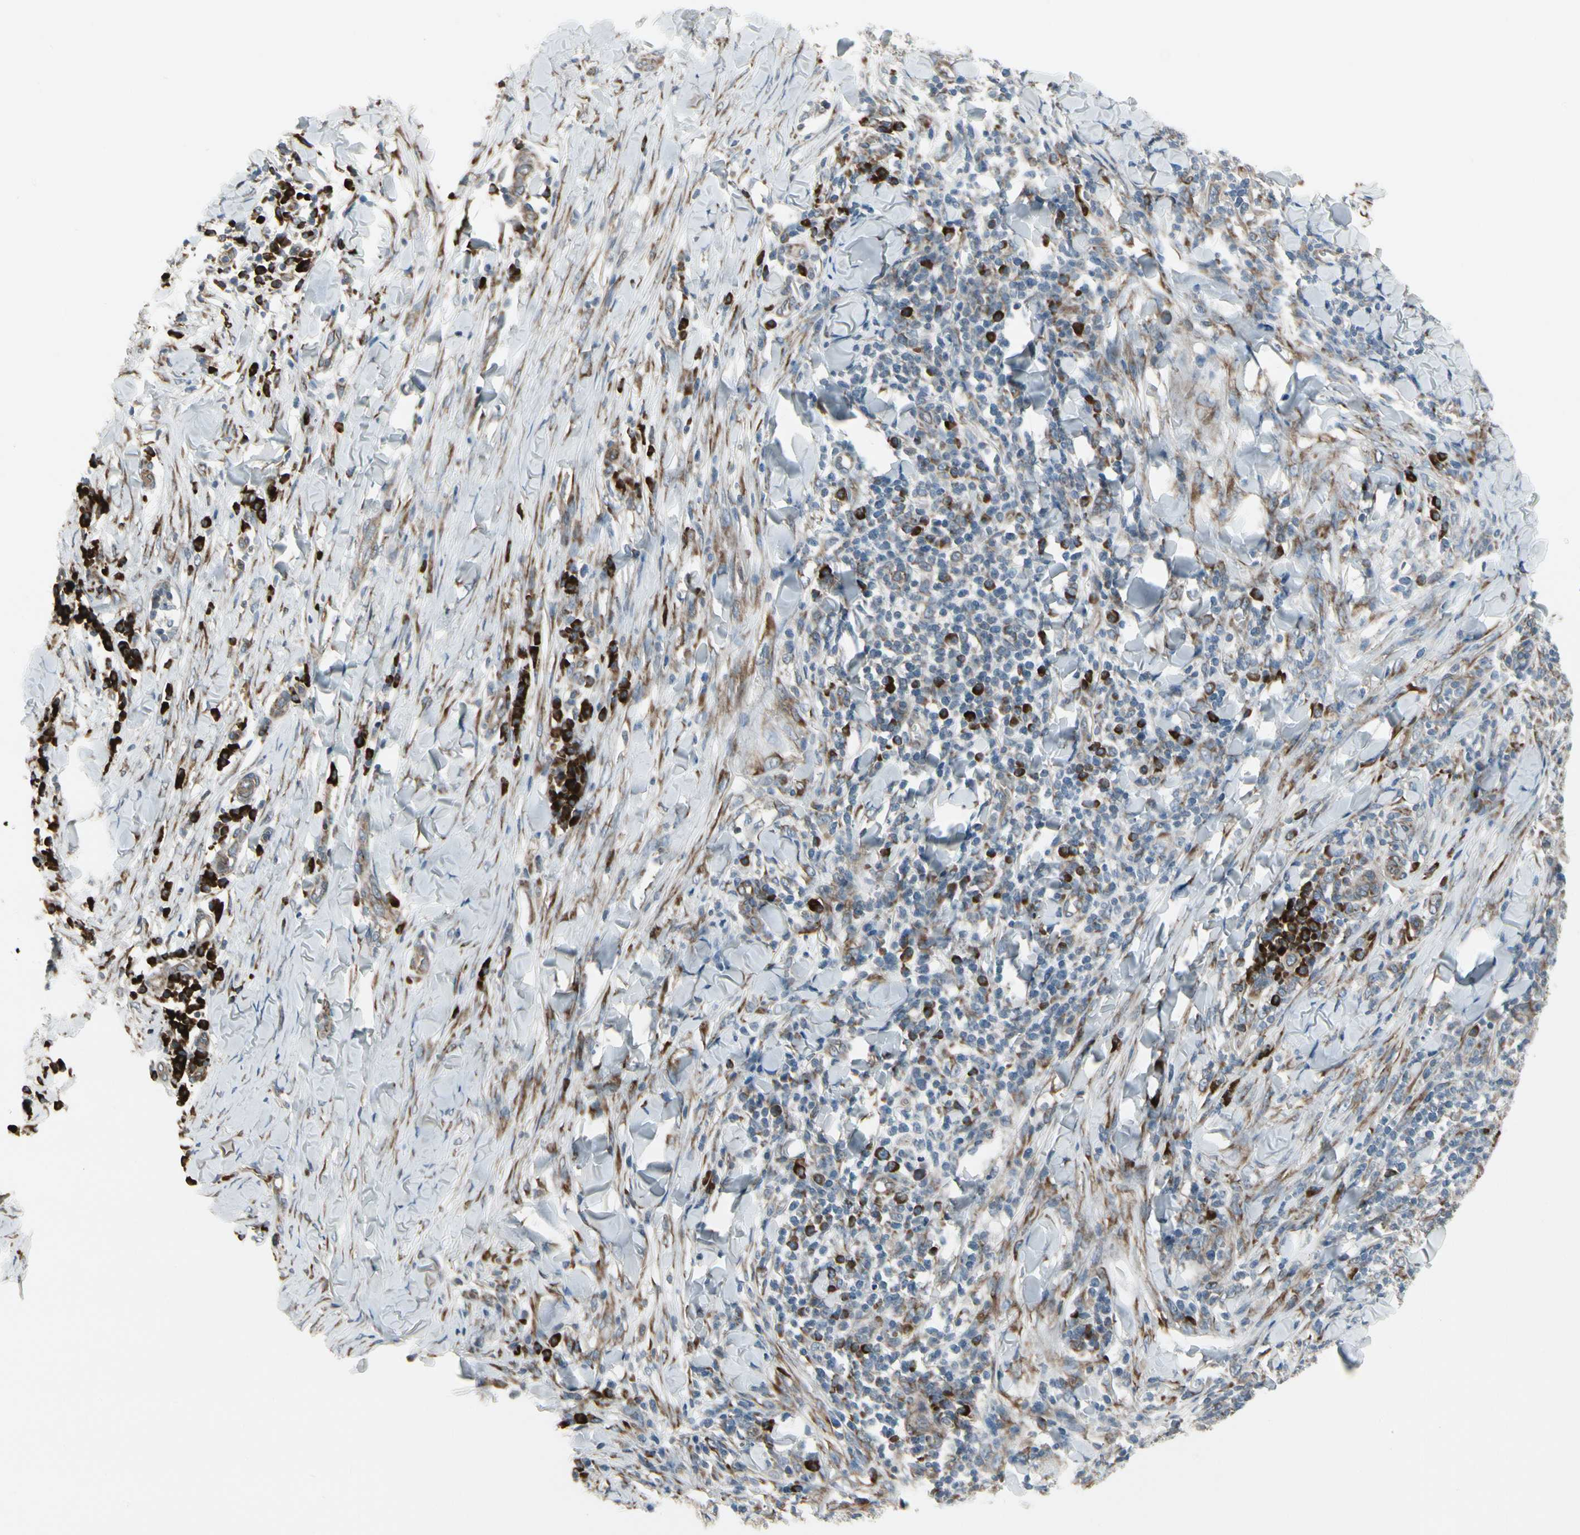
{"staining": {"intensity": "weak", "quantity": ">75%", "location": "cytoplasmic/membranous"}, "tissue": "skin cancer", "cell_type": "Tumor cells", "image_type": "cancer", "snomed": [{"axis": "morphology", "description": "Squamous cell carcinoma, NOS"}, {"axis": "topography", "description": "Skin"}], "caption": "Human skin cancer (squamous cell carcinoma) stained for a protein (brown) demonstrates weak cytoplasmic/membranous positive positivity in approximately >75% of tumor cells.", "gene": "FNDC3A", "patient": {"sex": "male", "age": 24}}